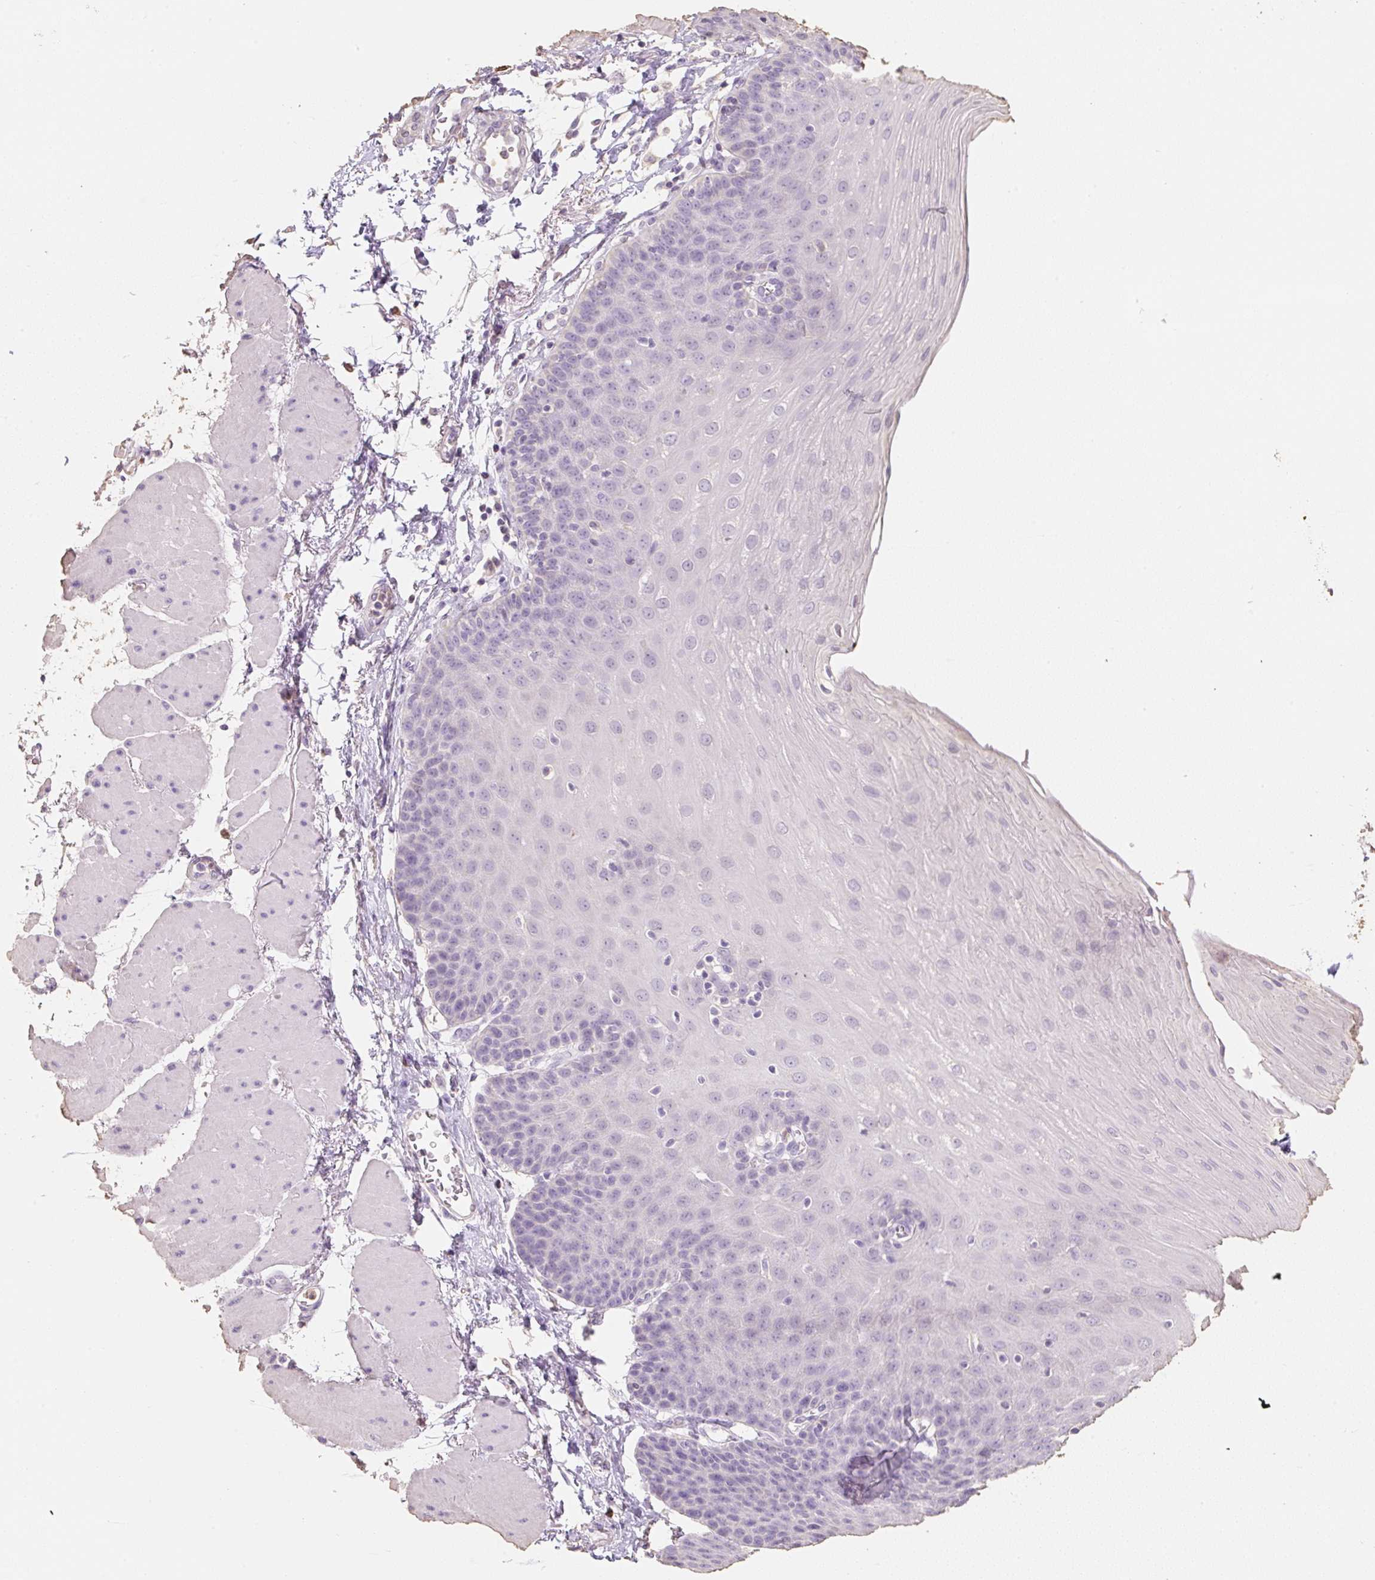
{"staining": {"intensity": "negative", "quantity": "none", "location": "none"}, "tissue": "esophagus", "cell_type": "Squamous epithelial cells", "image_type": "normal", "snomed": [{"axis": "morphology", "description": "Normal tissue, NOS"}, {"axis": "topography", "description": "Esophagus"}], "caption": "DAB (3,3'-diaminobenzidine) immunohistochemical staining of benign human esophagus exhibits no significant positivity in squamous epithelial cells. (Brightfield microscopy of DAB (3,3'-diaminobenzidine) IHC at high magnification).", "gene": "MBOAT7", "patient": {"sex": "female", "age": 81}}